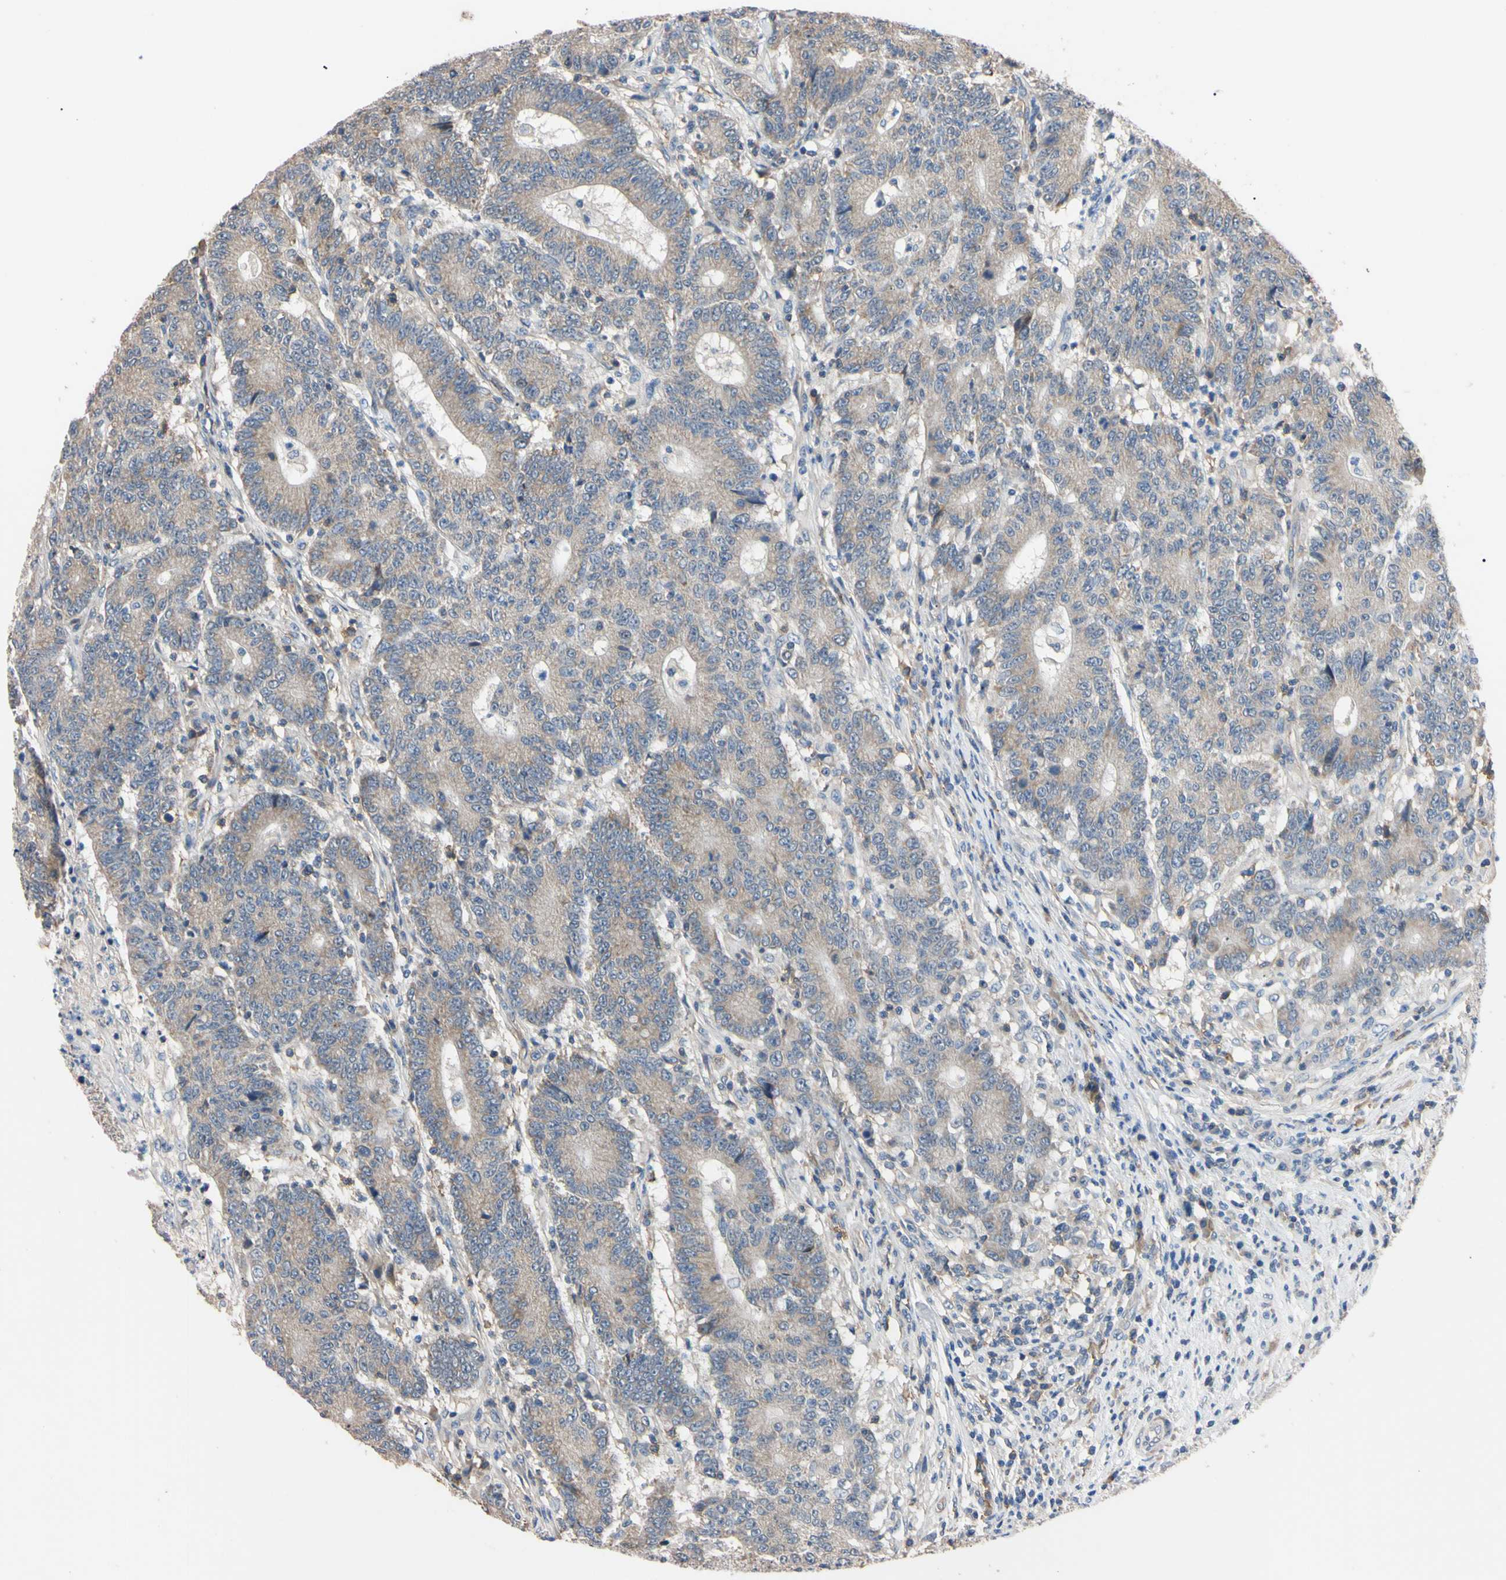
{"staining": {"intensity": "weak", "quantity": ">75%", "location": "cytoplasmic/membranous"}, "tissue": "colorectal cancer", "cell_type": "Tumor cells", "image_type": "cancer", "snomed": [{"axis": "morphology", "description": "Normal tissue, NOS"}, {"axis": "morphology", "description": "Adenocarcinoma, NOS"}, {"axis": "topography", "description": "Colon"}], "caption": "Immunohistochemistry (IHC) staining of colorectal cancer, which displays low levels of weak cytoplasmic/membranous positivity in about >75% of tumor cells indicating weak cytoplasmic/membranous protein positivity. The staining was performed using DAB (brown) for protein detection and nuclei were counterstained in hematoxylin (blue).", "gene": "PNKD", "patient": {"sex": "female", "age": 75}}